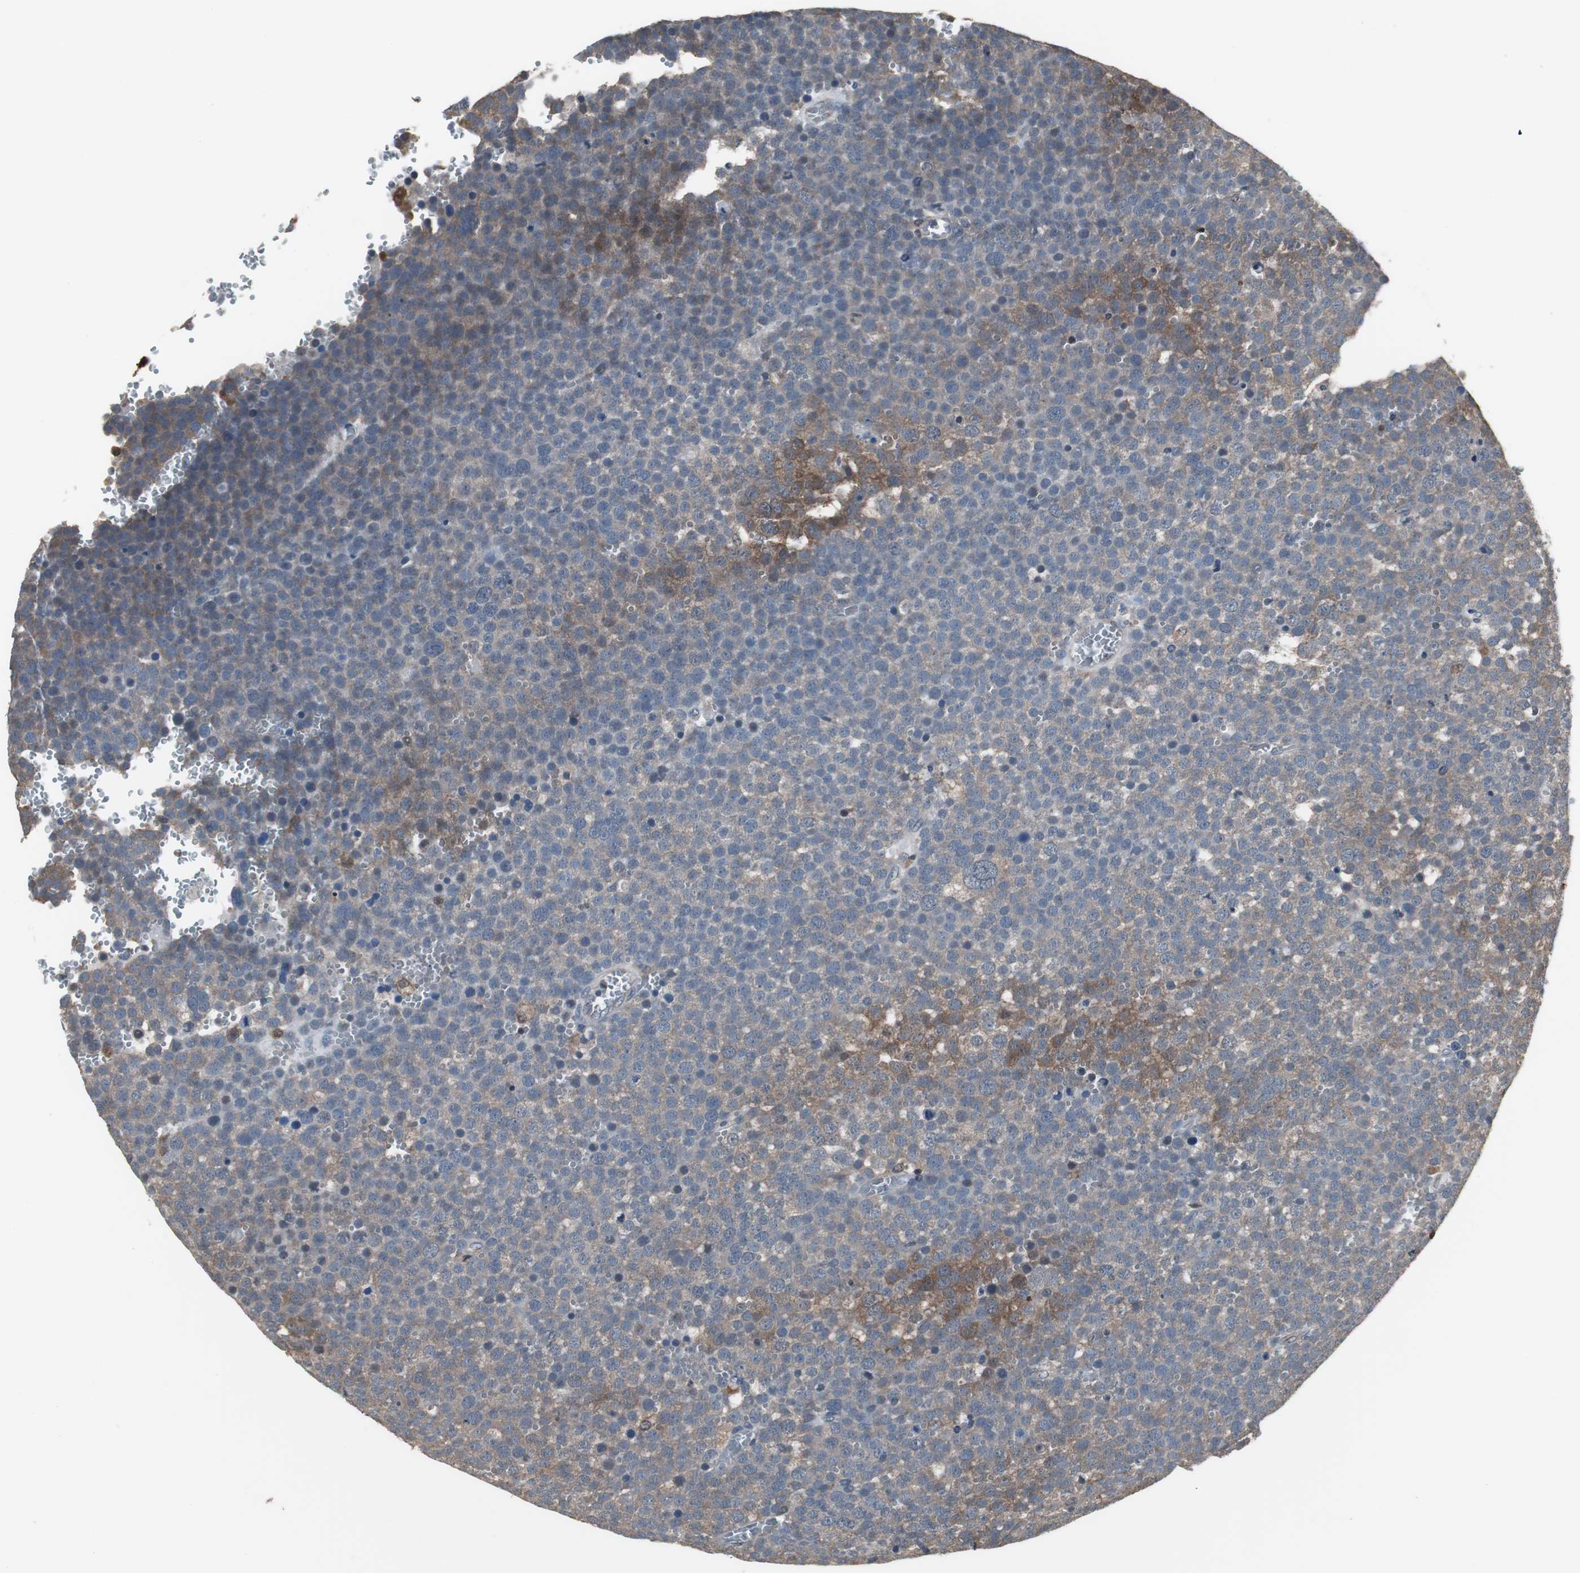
{"staining": {"intensity": "strong", "quantity": "25%-75%", "location": "cytoplasmic/membranous"}, "tissue": "testis cancer", "cell_type": "Tumor cells", "image_type": "cancer", "snomed": [{"axis": "morphology", "description": "Seminoma, NOS"}, {"axis": "topography", "description": "Testis"}], "caption": "This micrograph shows IHC staining of testis cancer, with high strong cytoplasmic/membranous positivity in about 25%-75% of tumor cells.", "gene": "ZSCAN22", "patient": {"sex": "male", "age": 71}}